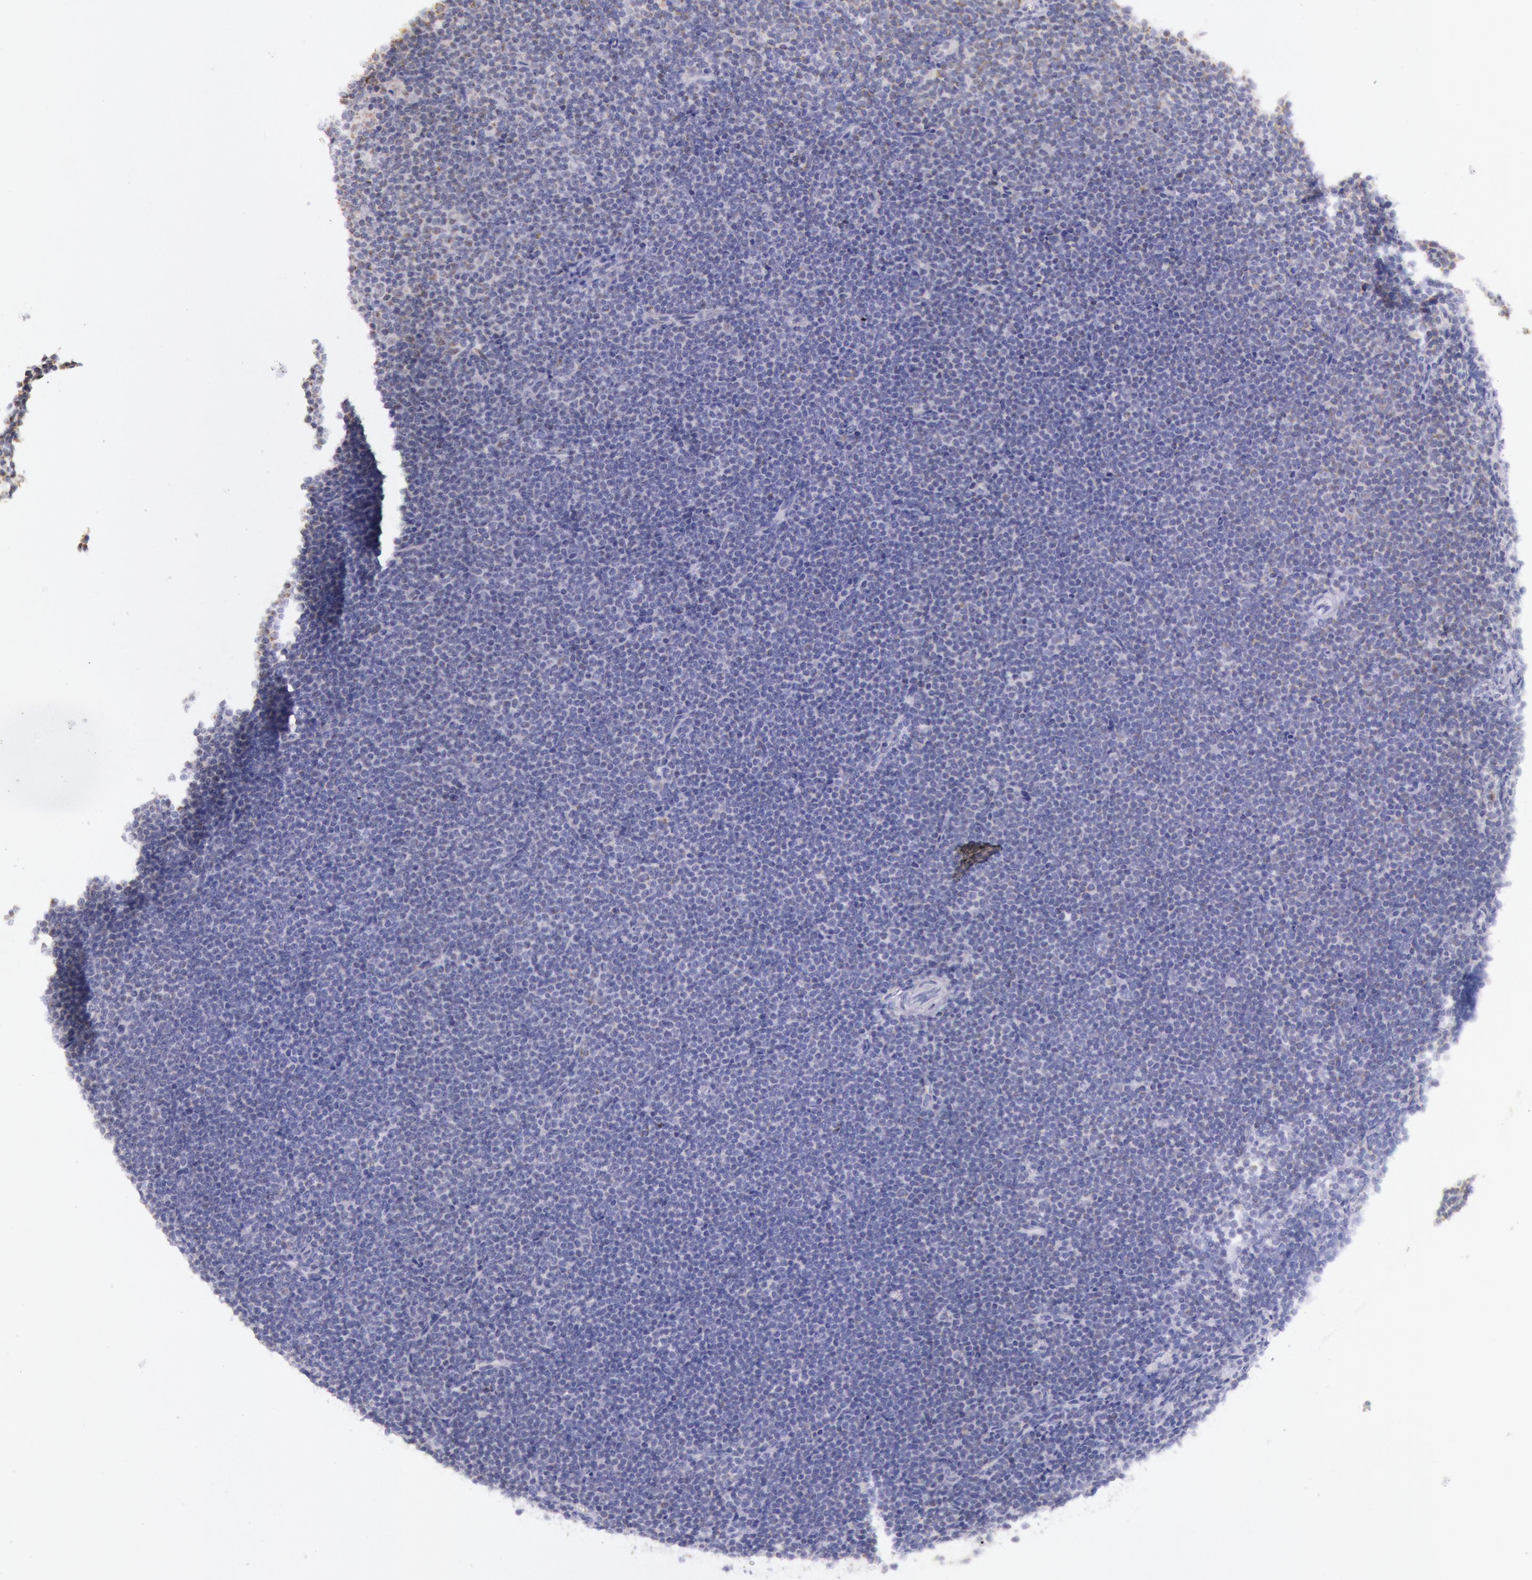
{"staining": {"intensity": "weak", "quantity": "<25%", "location": "nuclear"}, "tissue": "lymphoma", "cell_type": "Tumor cells", "image_type": "cancer", "snomed": [{"axis": "morphology", "description": "Malignant lymphoma, non-Hodgkin's type, Low grade"}, {"axis": "topography", "description": "Lymph node"}], "caption": "The image reveals no significant staining in tumor cells of lymphoma.", "gene": "FRMD6", "patient": {"sex": "female", "age": 69}}